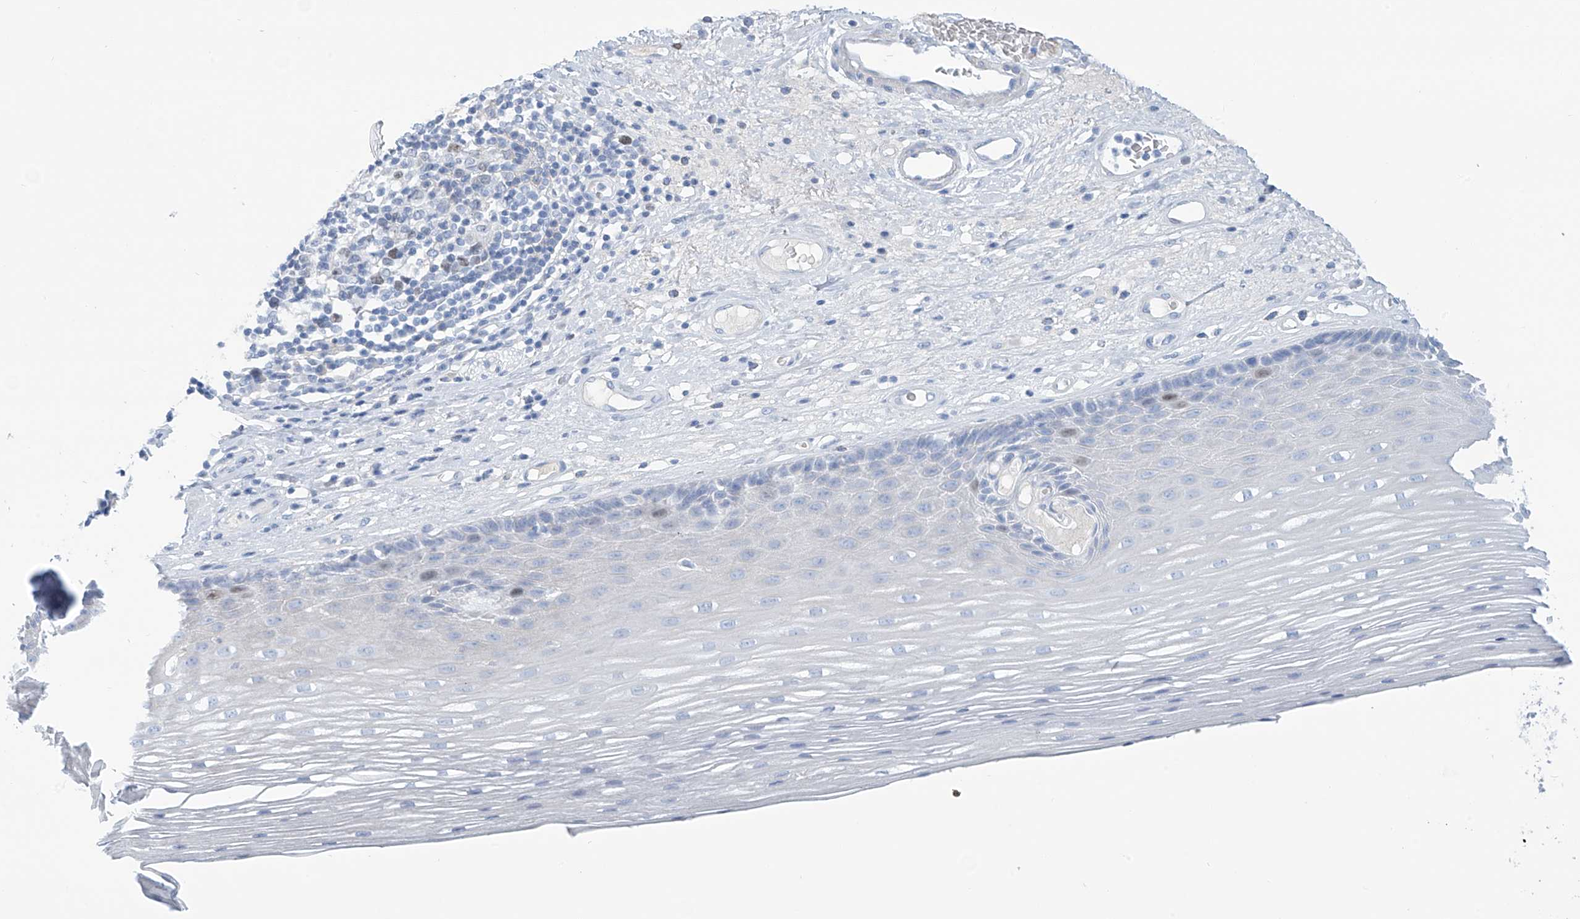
{"staining": {"intensity": "moderate", "quantity": "<25%", "location": "nuclear"}, "tissue": "esophagus", "cell_type": "Squamous epithelial cells", "image_type": "normal", "snomed": [{"axis": "morphology", "description": "Normal tissue, NOS"}, {"axis": "topography", "description": "Esophagus"}], "caption": "A brown stain labels moderate nuclear expression of a protein in squamous epithelial cells of normal human esophagus.", "gene": "SGO2", "patient": {"sex": "male", "age": 62}}